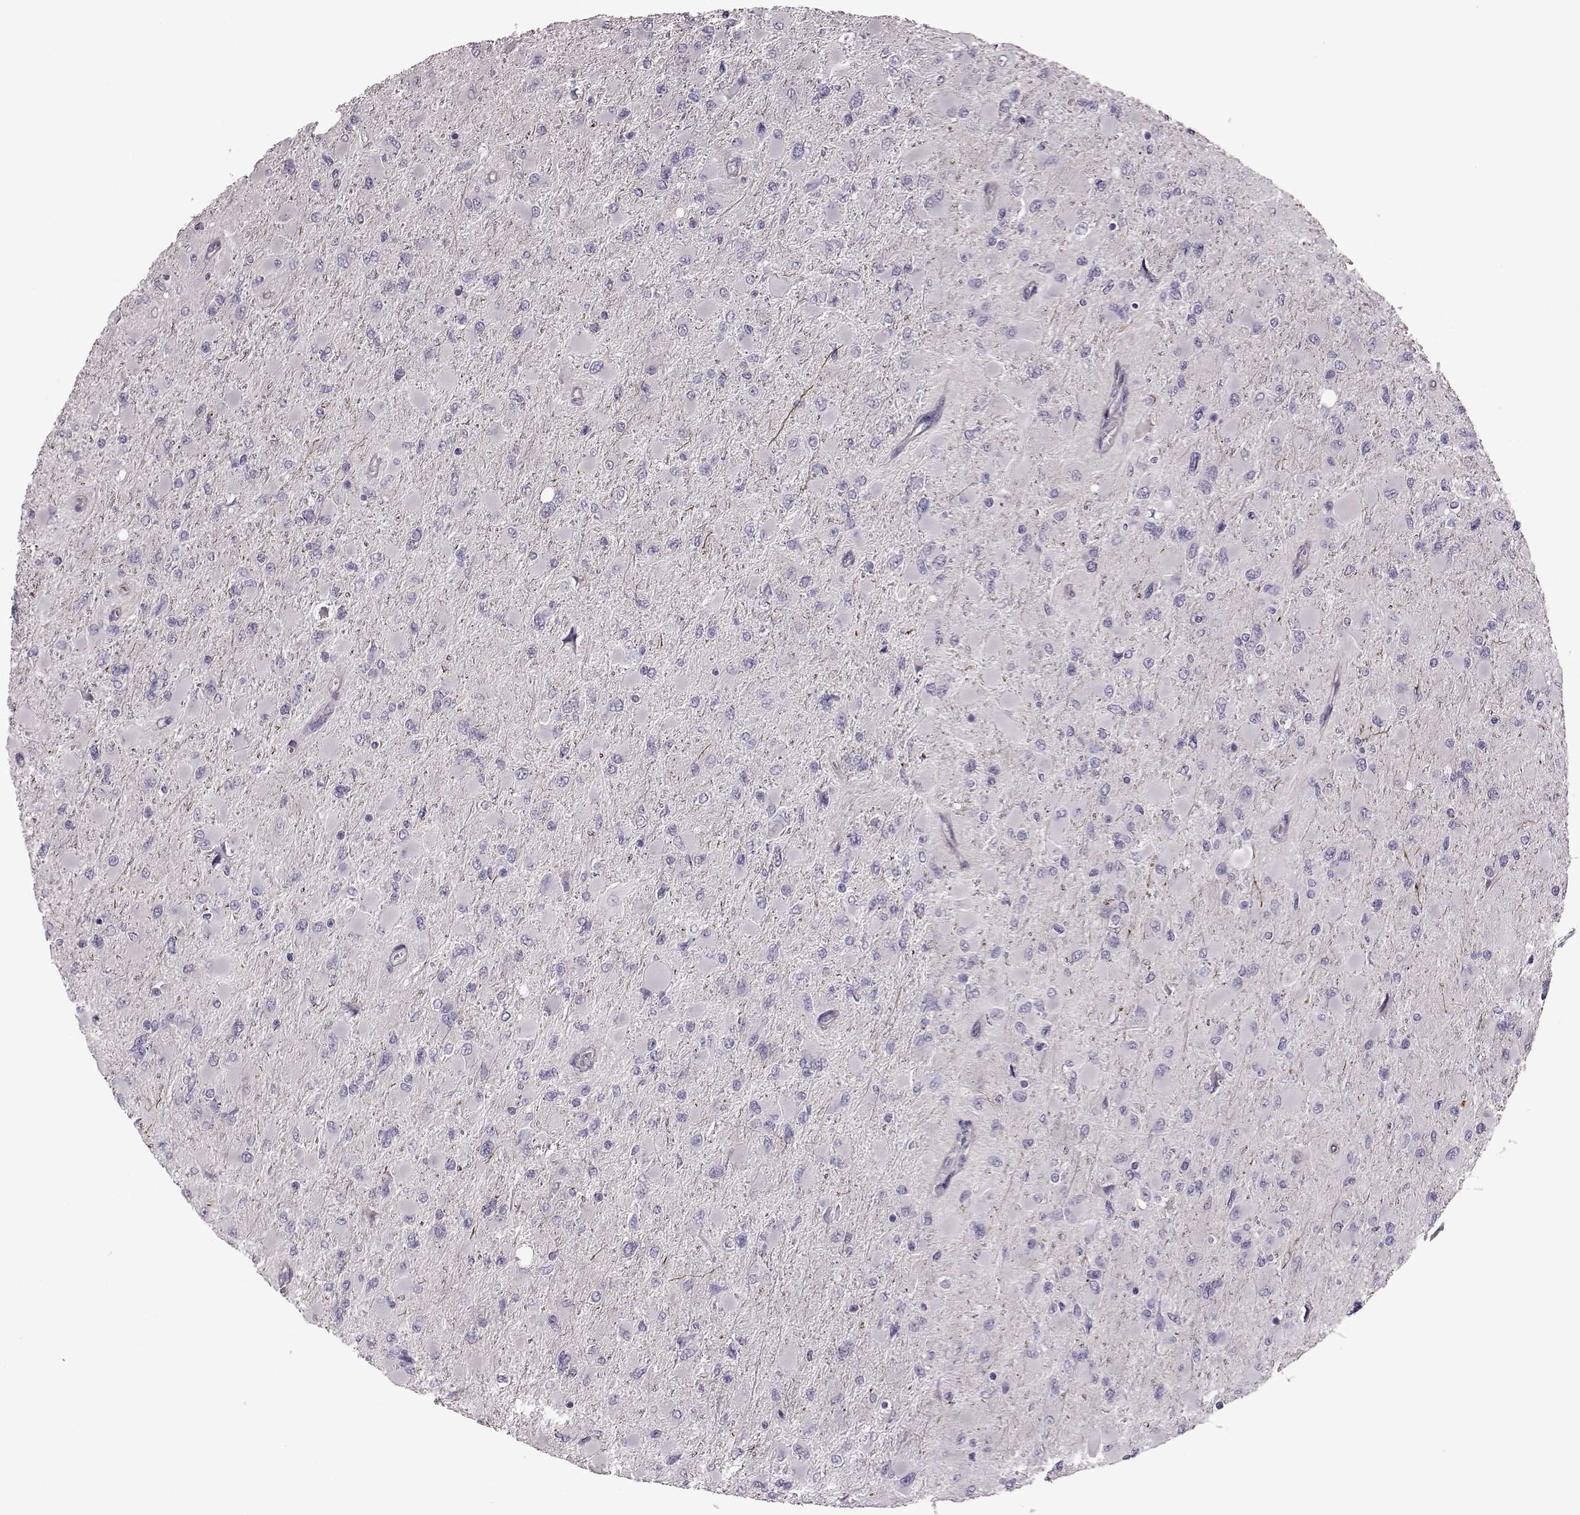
{"staining": {"intensity": "negative", "quantity": "none", "location": "none"}, "tissue": "glioma", "cell_type": "Tumor cells", "image_type": "cancer", "snomed": [{"axis": "morphology", "description": "Glioma, malignant, High grade"}, {"axis": "topography", "description": "Cerebral cortex"}], "caption": "Immunohistochemical staining of glioma exhibits no significant positivity in tumor cells.", "gene": "SNTG1", "patient": {"sex": "female", "age": 36}}